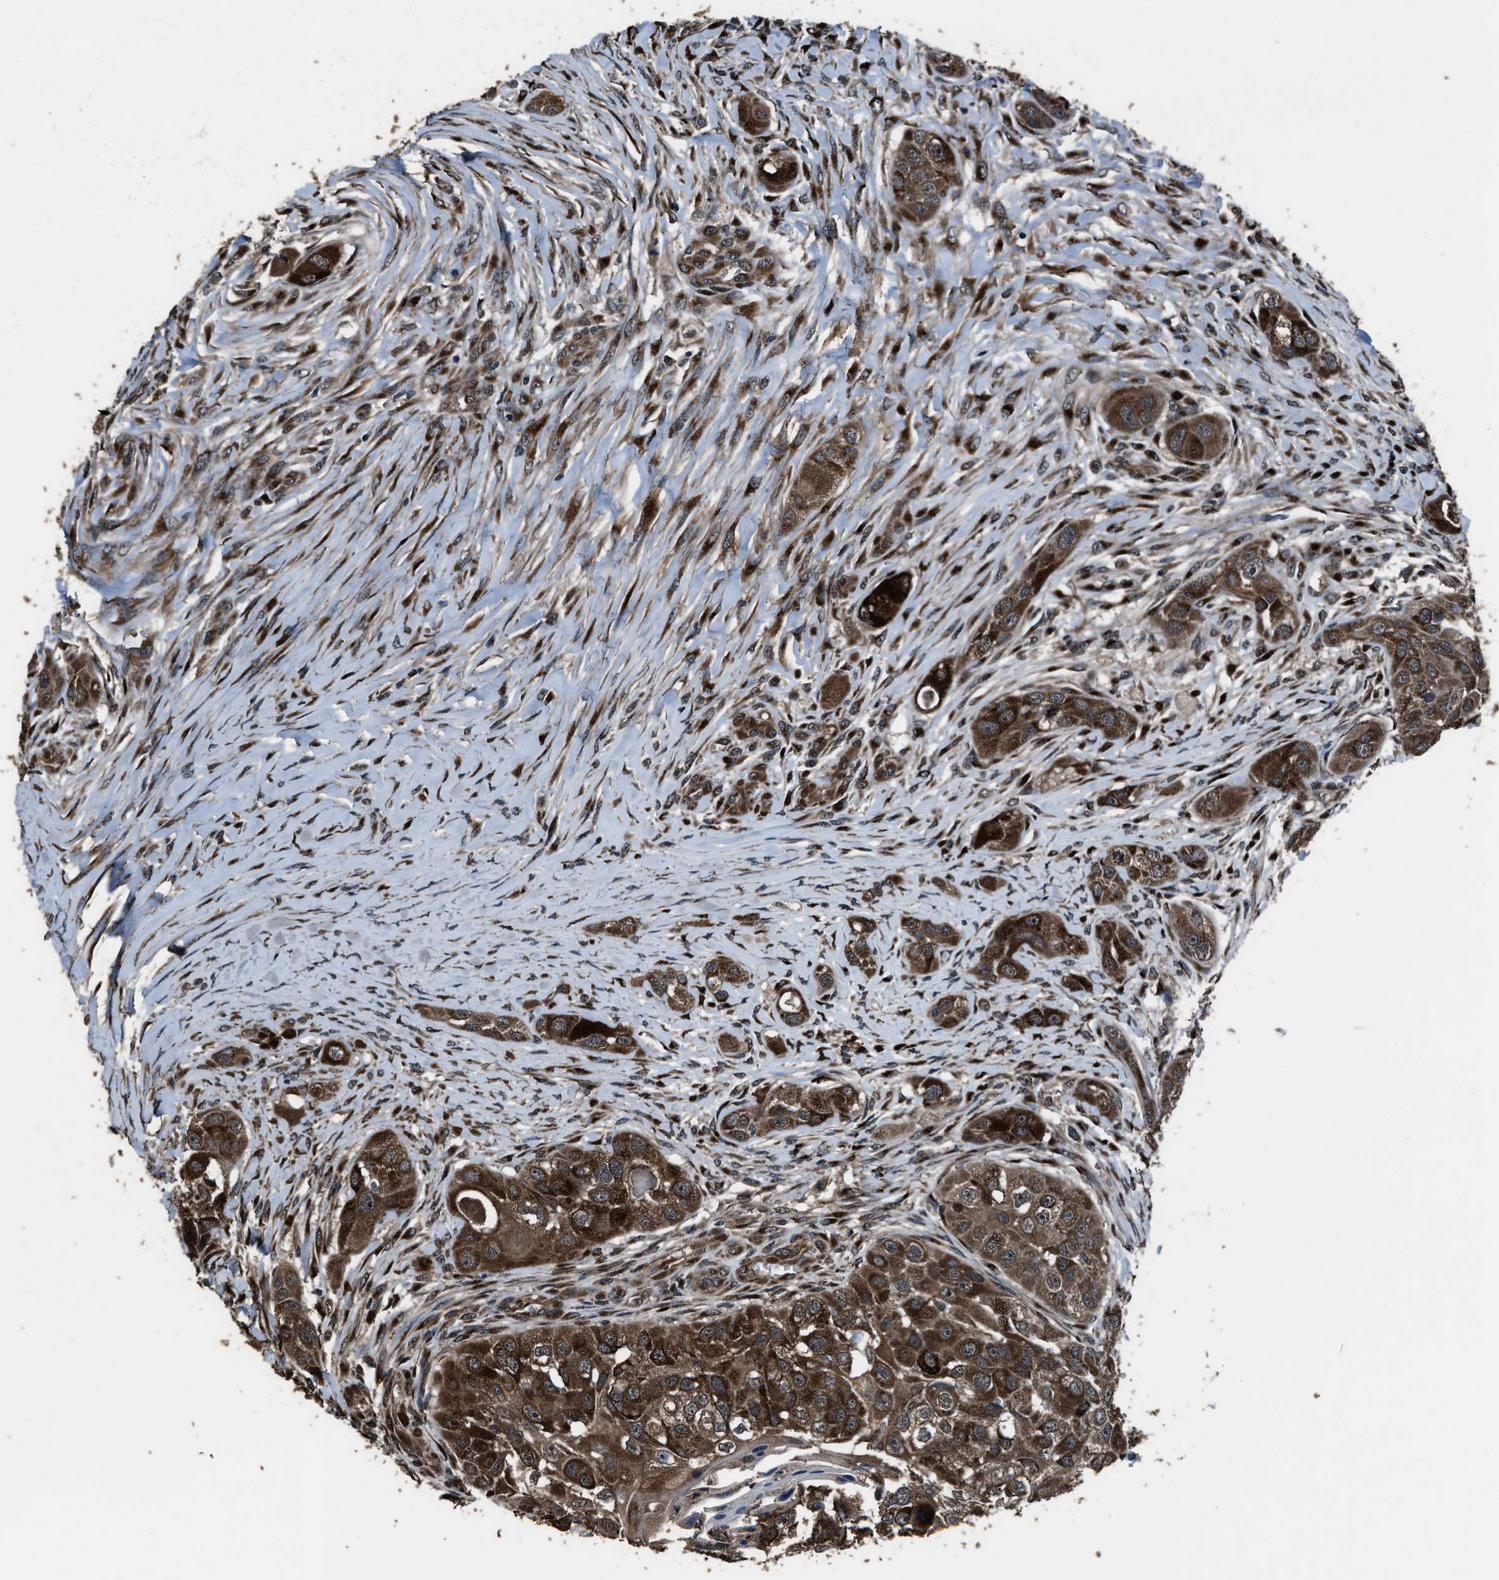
{"staining": {"intensity": "strong", "quantity": ">75%", "location": "cytoplasmic/membranous"}, "tissue": "head and neck cancer", "cell_type": "Tumor cells", "image_type": "cancer", "snomed": [{"axis": "morphology", "description": "Normal tissue, NOS"}, {"axis": "morphology", "description": "Squamous cell carcinoma, NOS"}, {"axis": "topography", "description": "Skeletal muscle"}, {"axis": "topography", "description": "Head-Neck"}], "caption": "Strong cytoplasmic/membranous staining is present in about >75% of tumor cells in squamous cell carcinoma (head and neck). The staining was performed using DAB (3,3'-diaminobenzidine) to visualize the protein expression in brown, while the nuclei were stained in blue with hematoxylin (Magnification: 20x).", "gene": "SLC38A10", "patient": {"sex": "male", "age": 51}}